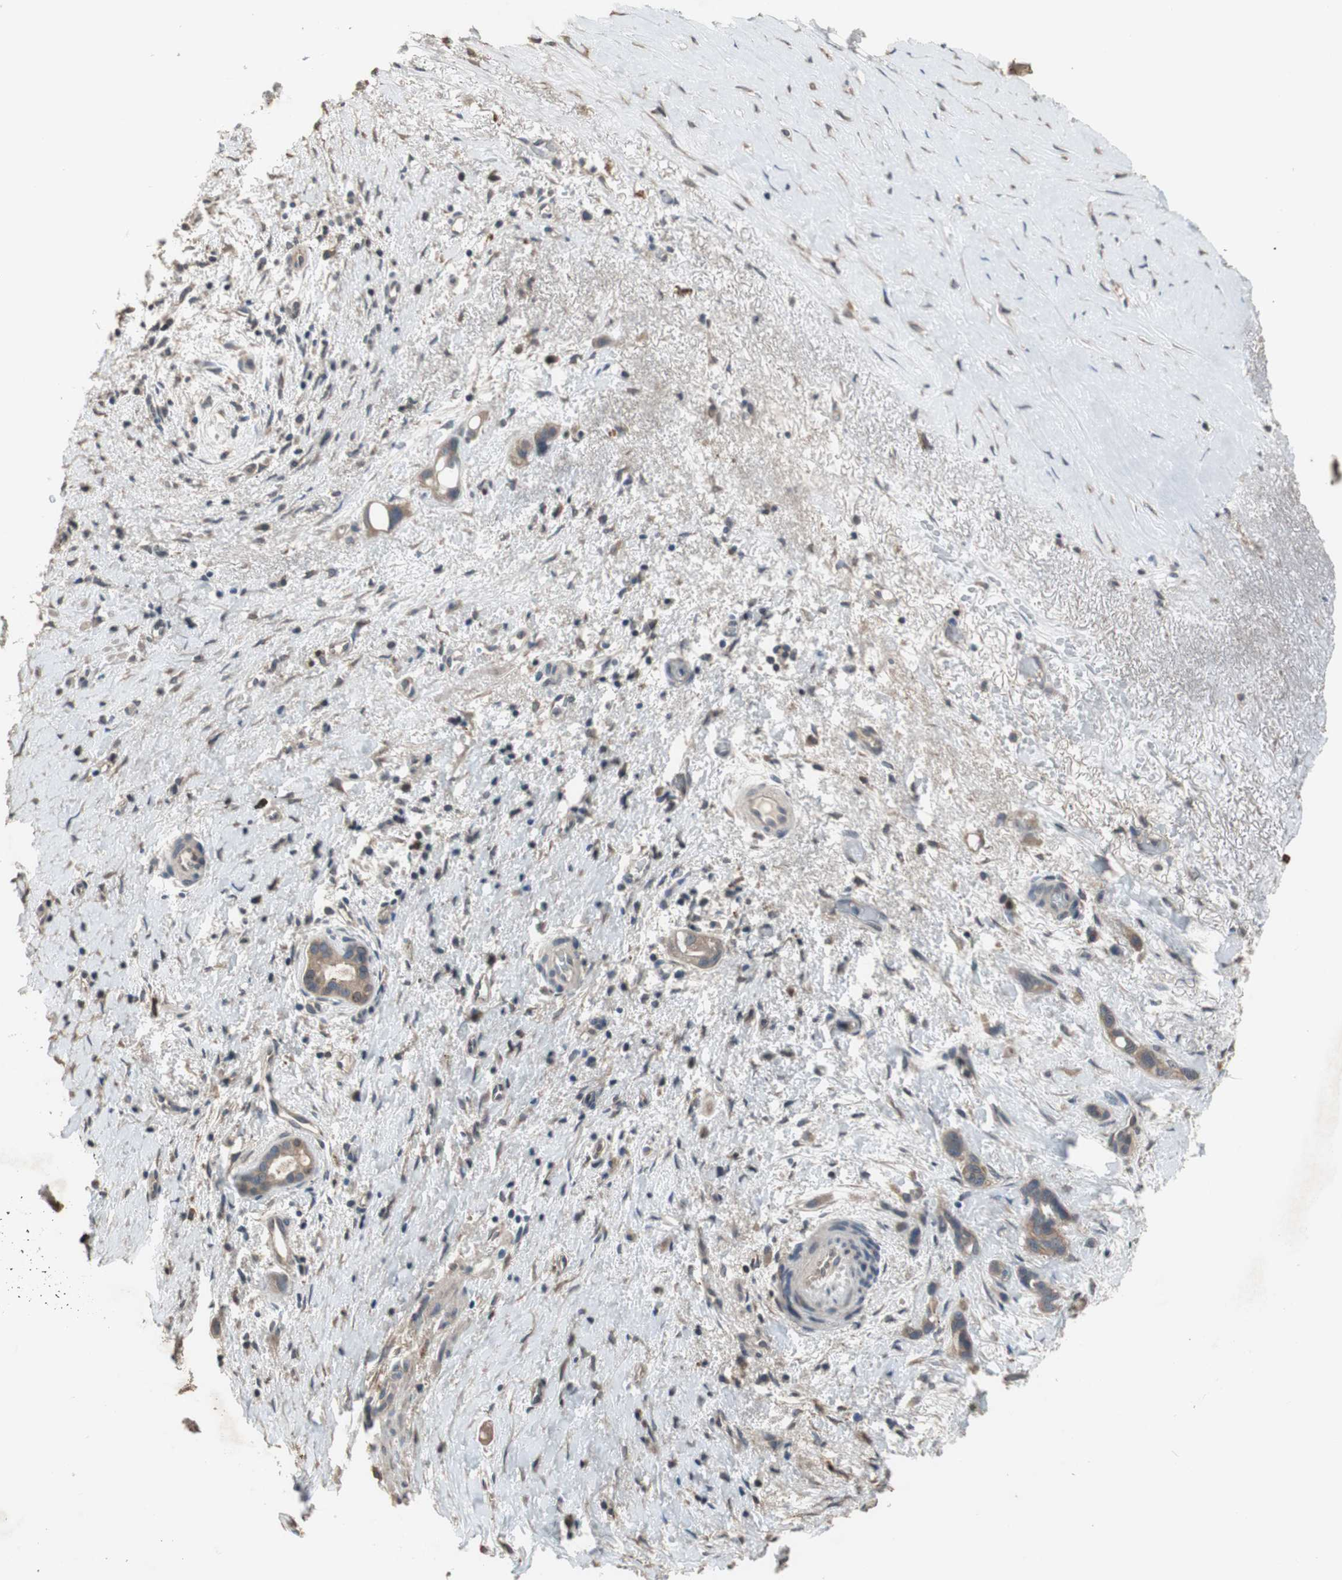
{"staining": {"intensity": "weak", "quantity": "25%-75%", "location": "cytoplasmic/membranous"}, "tissue": "liver cancer", "cell_type": "Tumor cells", "image_type": "cancer", "snomed": [{"axis": "morphology", "description": "Cholangiocarcinoma"}, {"axis": "topography", "description": "Liver"}], "caption": "A brown stain shows weak cytoplasmic/membranous positivity of a protein in liver cancer tumor cells.", "gene": "PI4KB", "patient": {"sex": "female", "age": 65}}